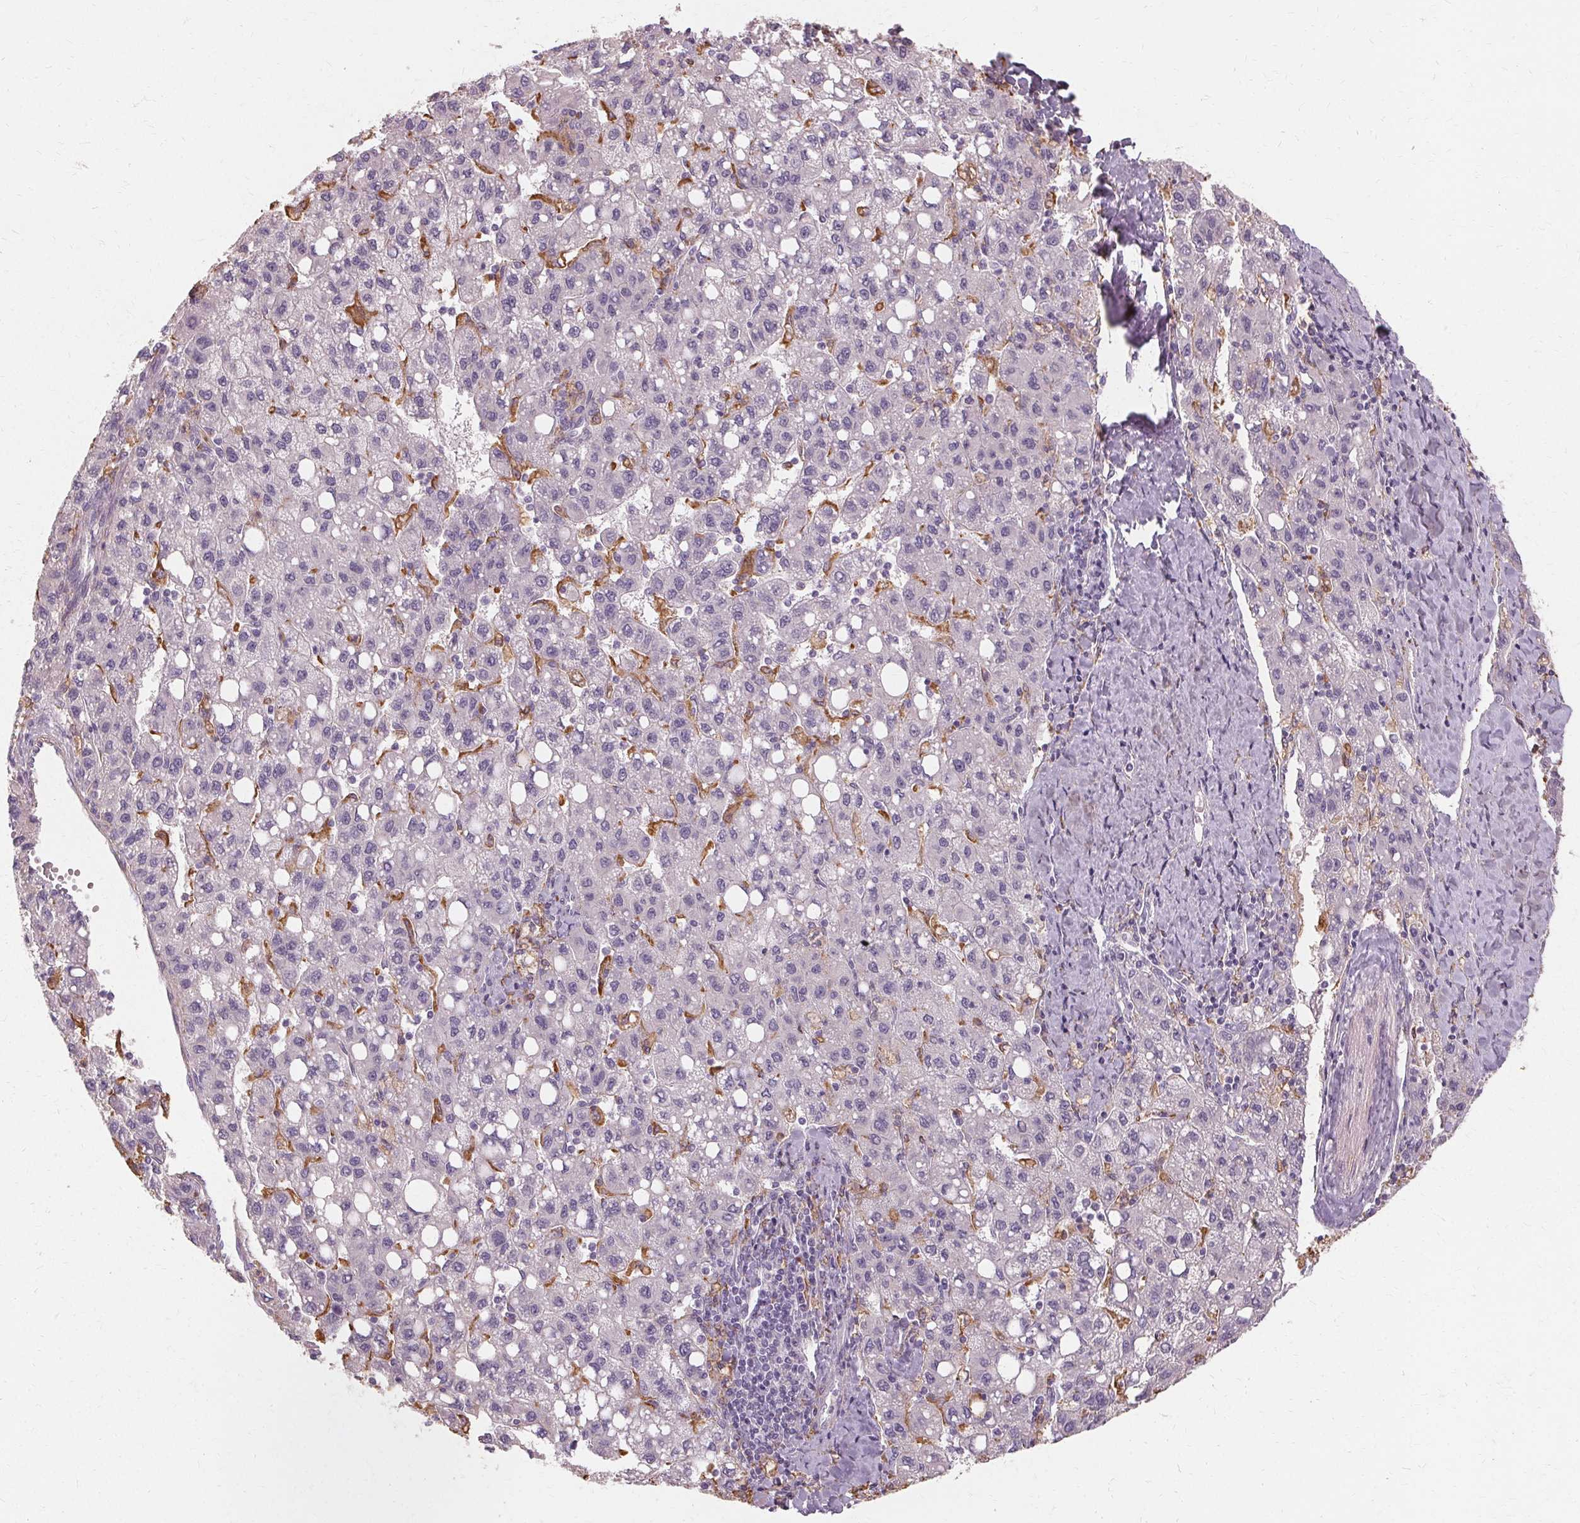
{"staining": {"intensity": "negative", "quantity": "none", "location": "none"}, "tissue": "liver cancer", "cell_type": "Tumor cells", "image_type": "cancer", "snomed": [{"axis": "morphology", "description": "Carcinoma, Hepatocellular, NOS"}, {"axis": "topography", "description": "Liver"}], "caption": "Liver cancer stained for a protein using immunohistochemistry (IHC) demonstrates no staining tumor cells.", "gene": "IFNGR1", "patient": {"sex": "female", "age": 82}}